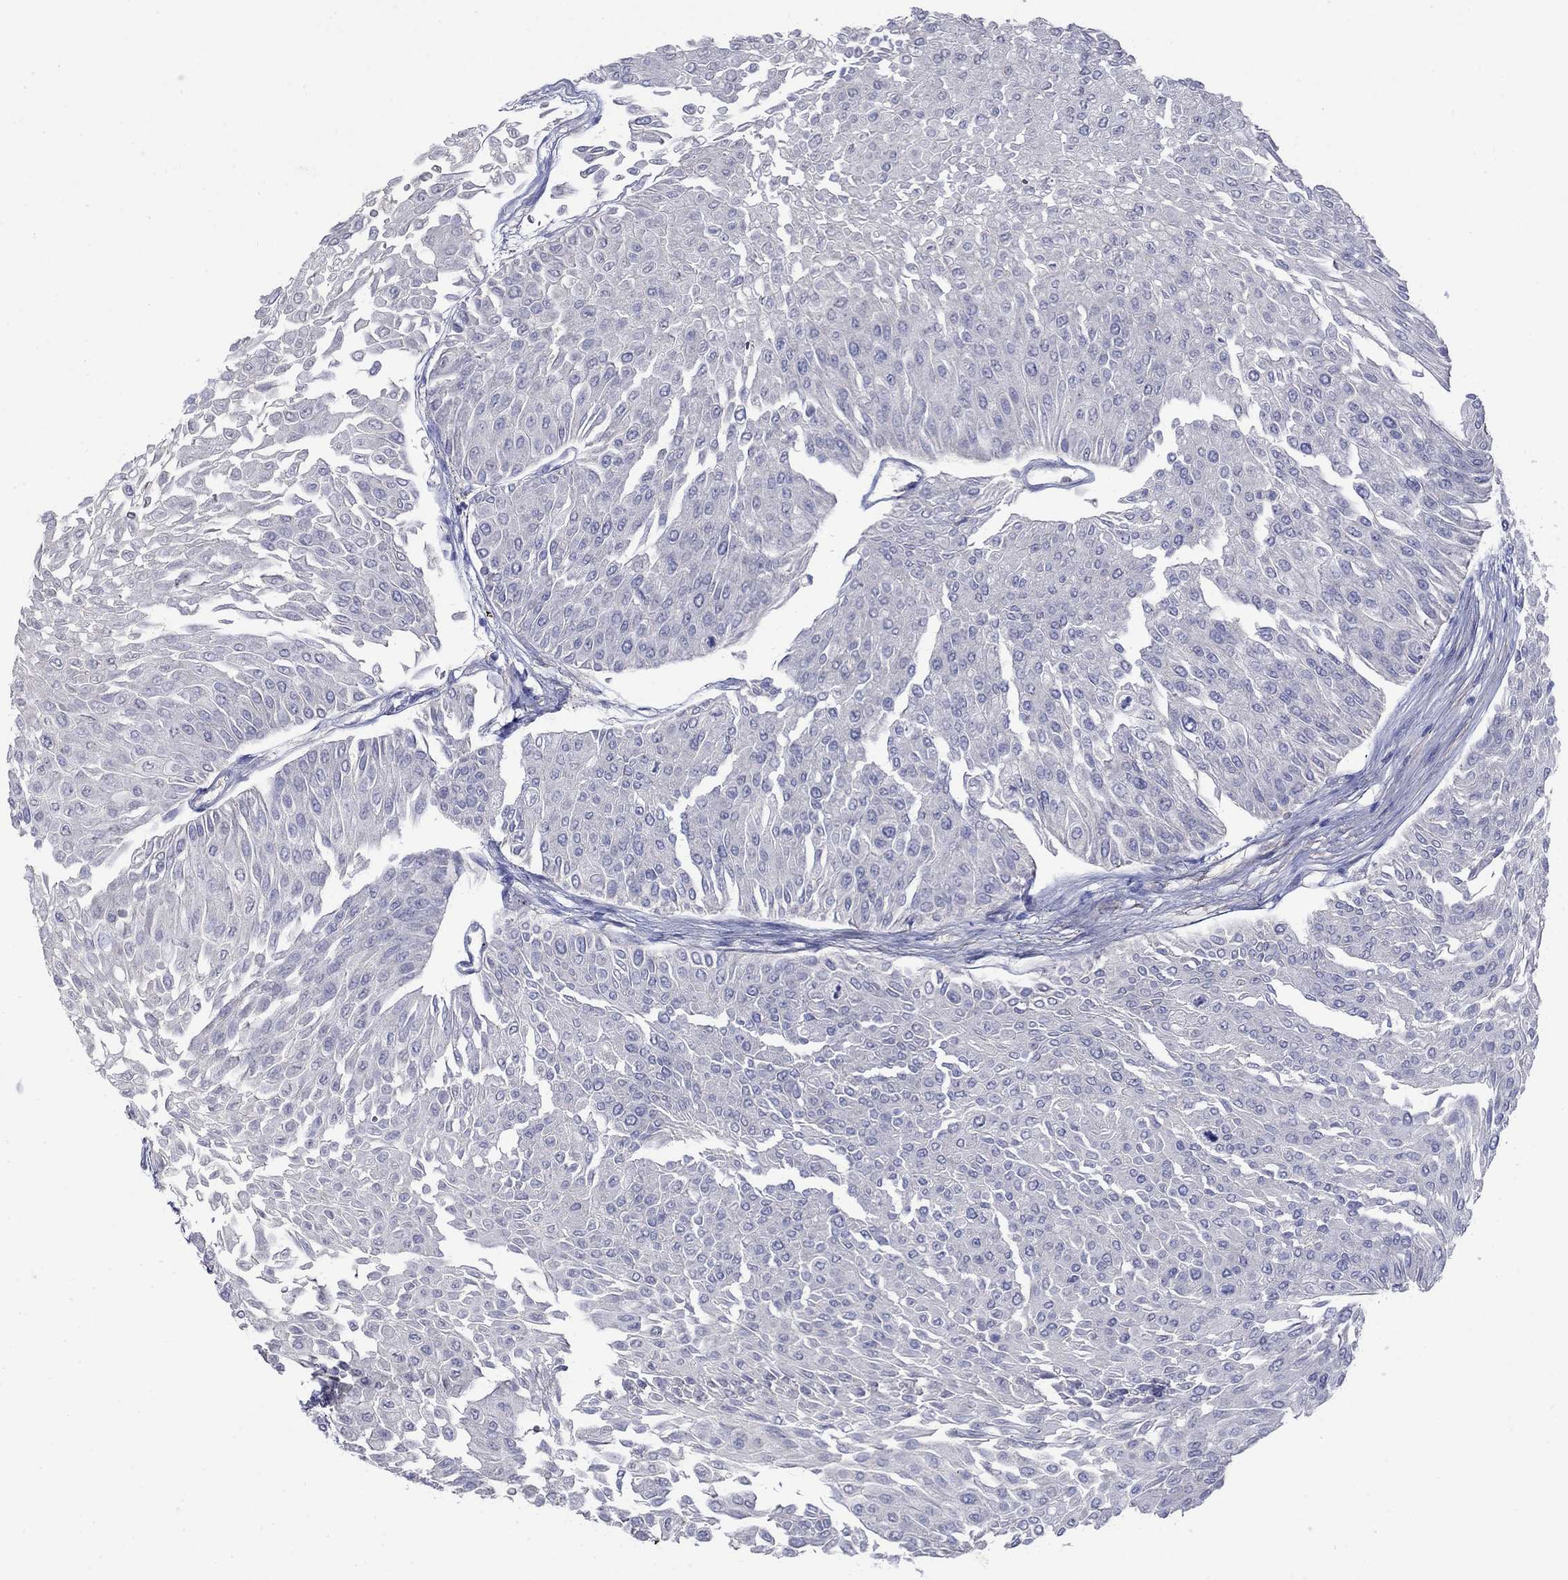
{"staining": {"intensity": "negative", "quantity": "none", "location": "none"}, "tissue": "urothelial cancer", "cell_type": "Tumor cells", "image_type": "cancer", "snomed": [{"axis": "morphology", "description": "Urothelial carcinoma, Low grade"}, {"axis": "topography", "description": "Urinary bladder"}], "caption": "IHC of human urothelial cancer reveals no staining in tumor cells.", "gene": "FLNC", "patient": {"sex": "male", "age": 67}}